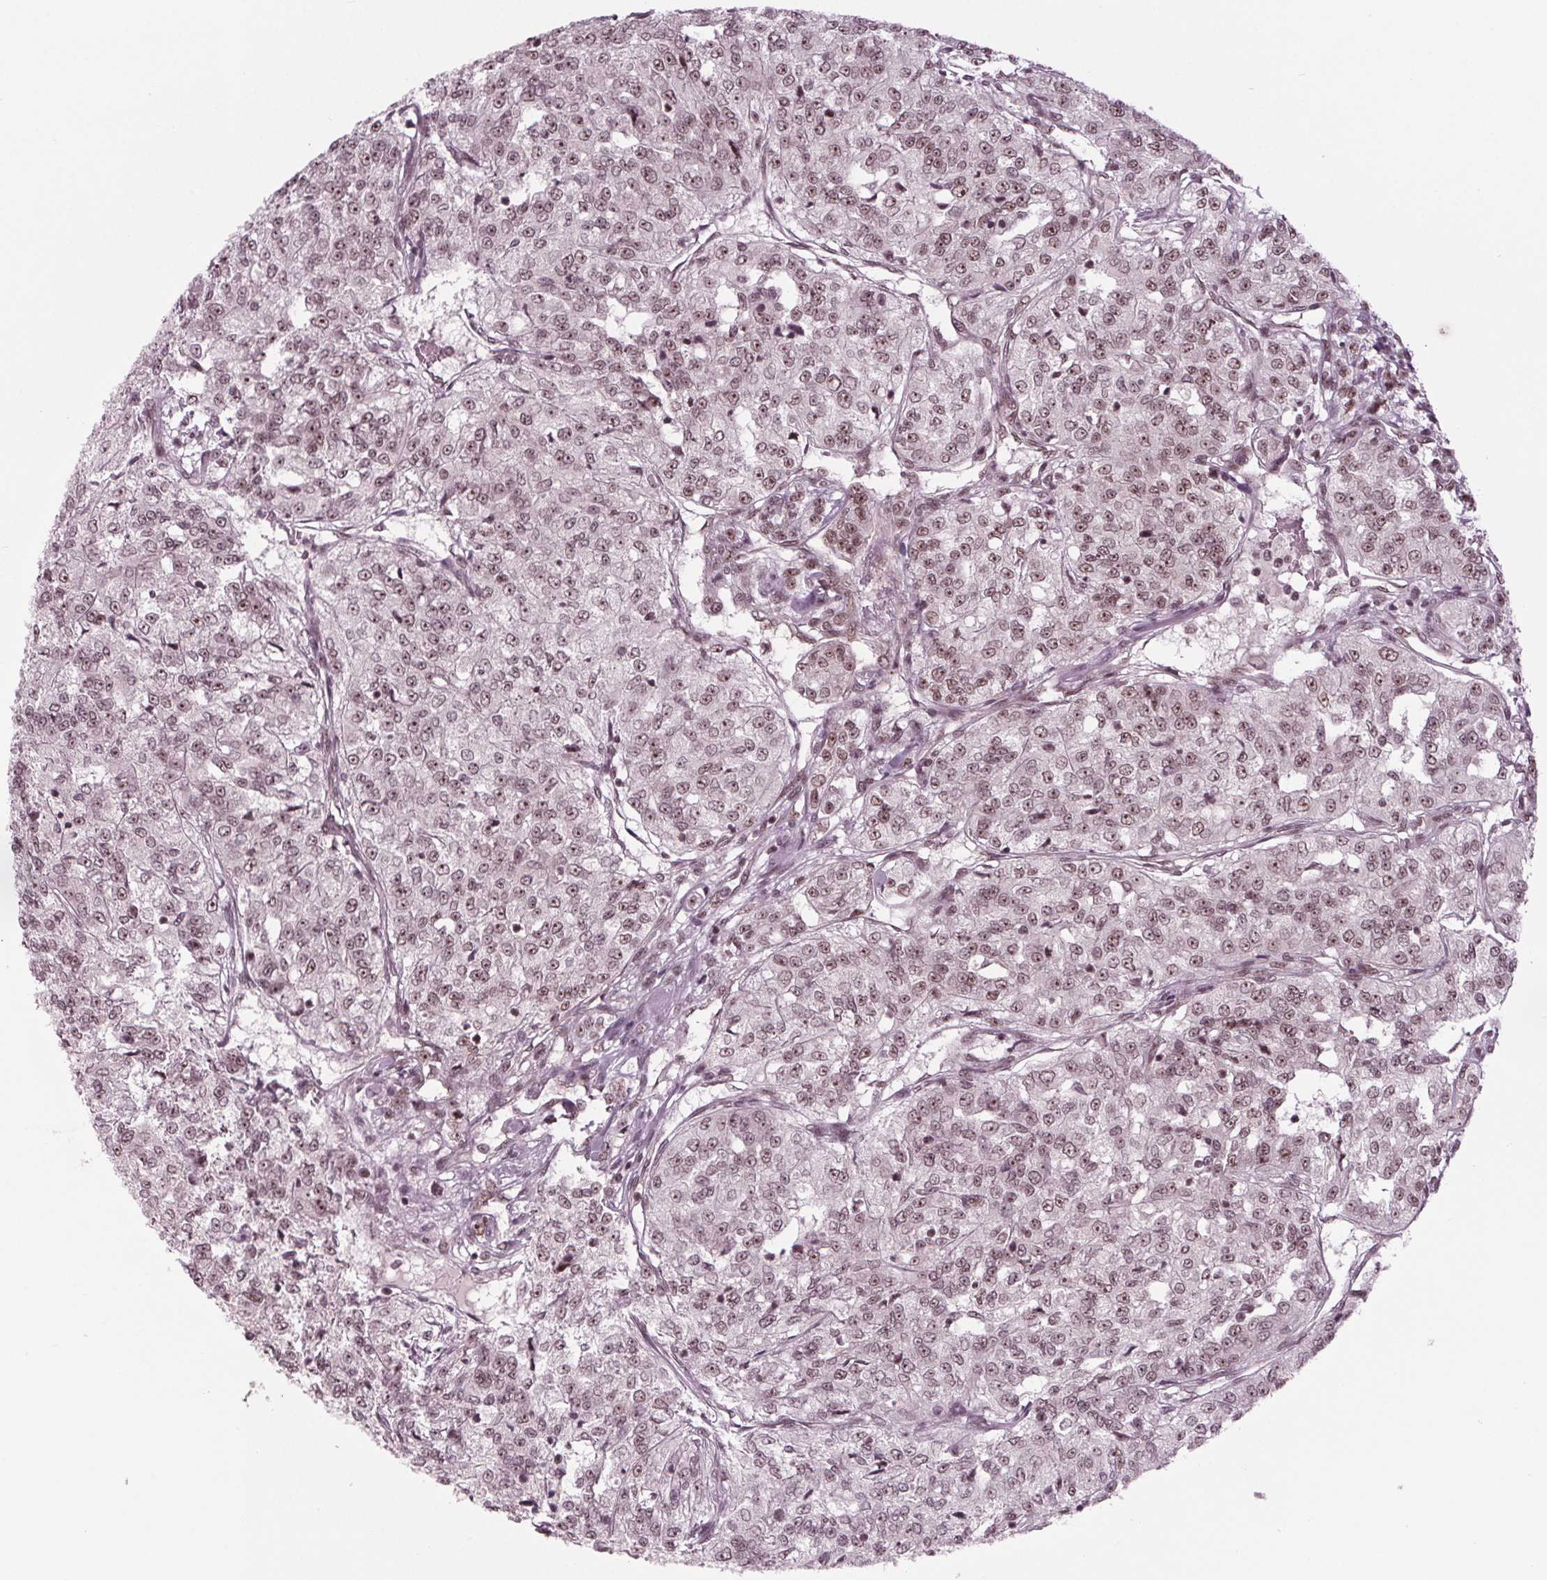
{"staining": {"intensity": "weak", "quantity": ">75%", "location": "nuclear"}, "tissue": "renal cancer", "cell_type": "Tumor cells", "image_type": "cancer", "snomed": [{"axis": "morphology", "description": "Adenocarcinoma, NOS"}, {"axis": "topography", "description": "Kidney"}], "caption": "DAB (3,3'-diaminobenzidine) immunohistochemical staining of human renal cancer (adenocarcinoma) shows weak nuclear protein expression in approximately >75% of tumor cells. The staining was performed using DAB (3,3'-diaminobenzidine), with brown indicating positive protein expression. Nuclei are stained blue with hematoxylin.", "gene": "DDX41", "patient": {"sex": "female", "age": 63}}